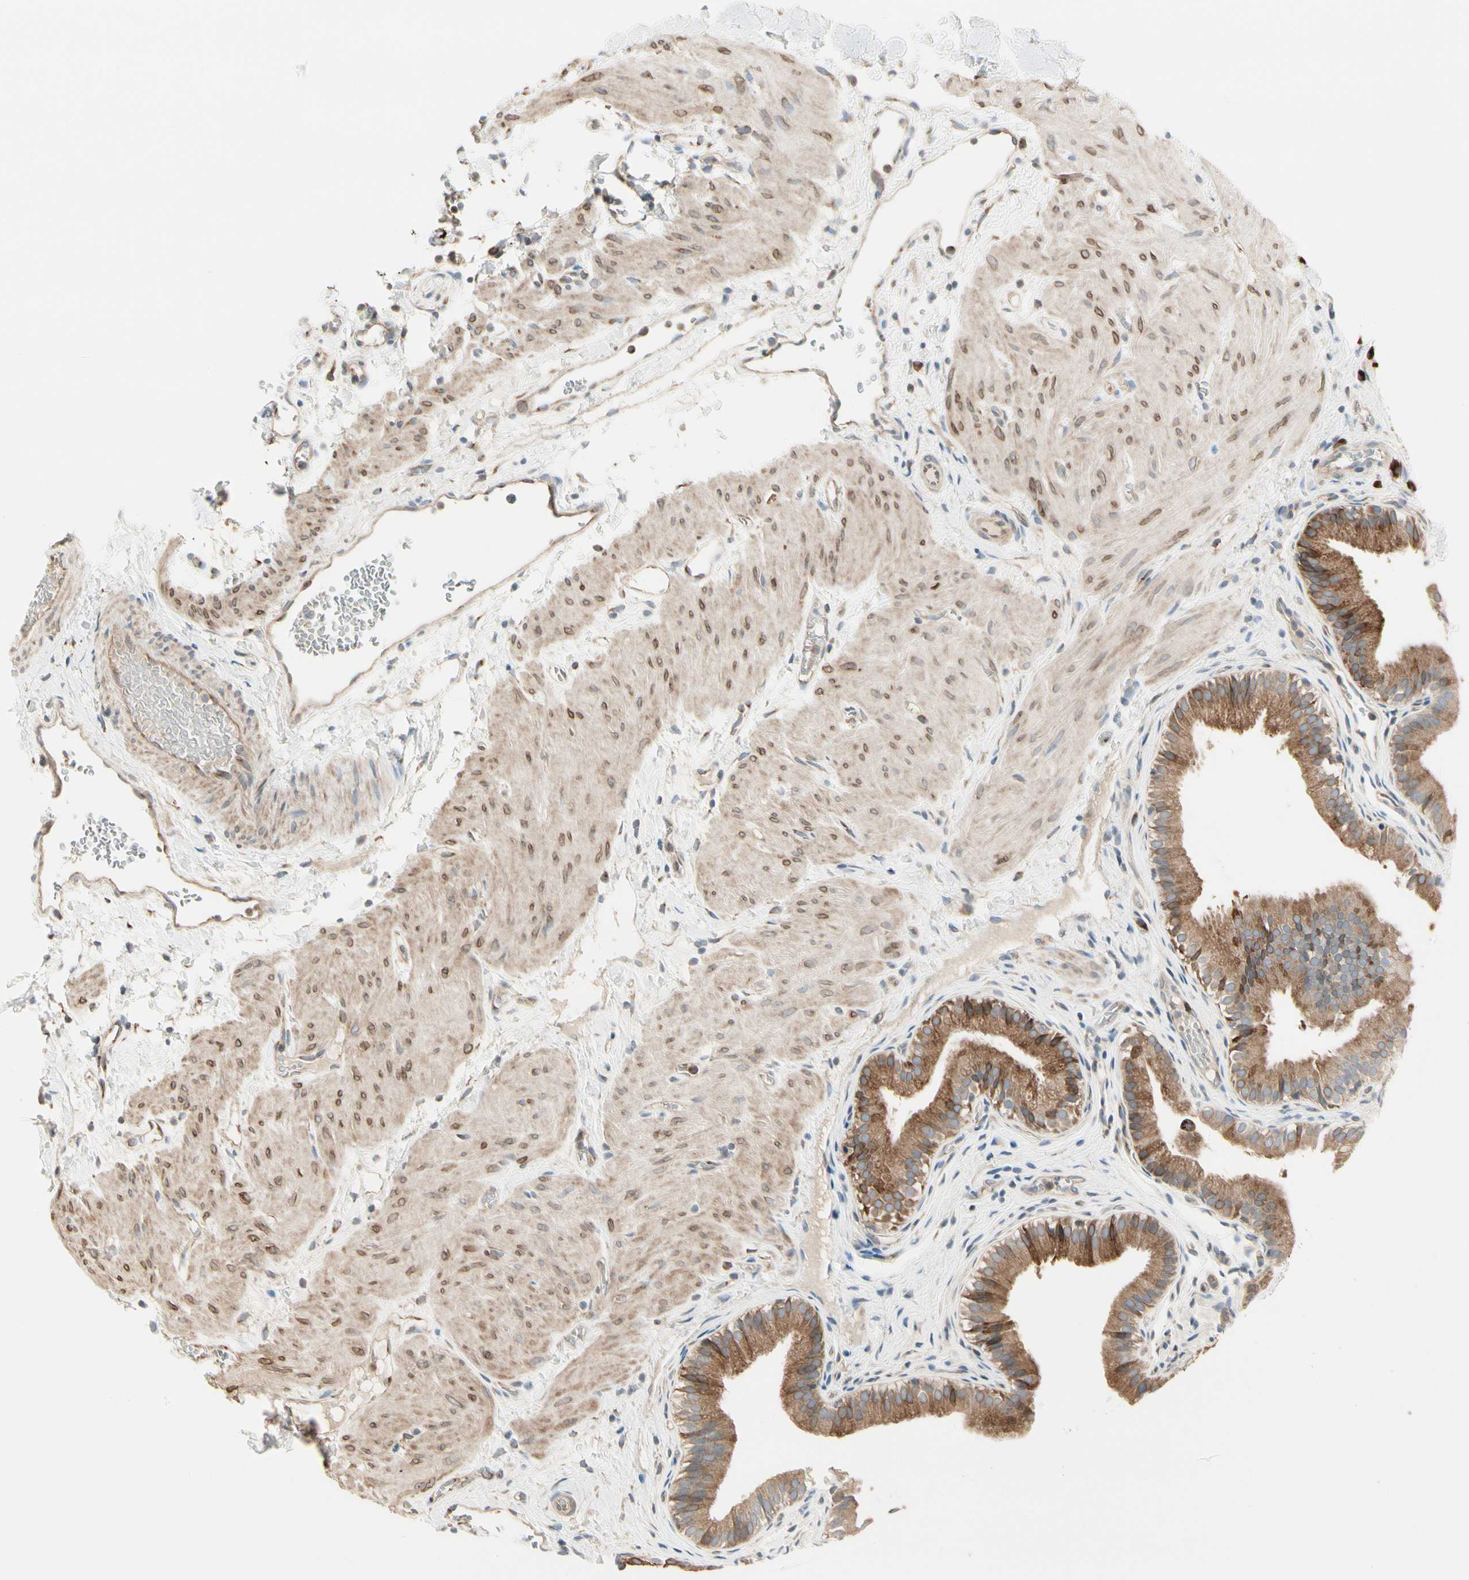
{"staining": {"intensity": "strong", "quantity": ">75%", "location": "cytoplasmic/membranous"}, "tissue": "gallbladder", "cell_type": "Glandular cells", "image_type": "normal", "snomed": [{"axis": "morphology", "description": "Normal tissue, NOS"}, {"axis": "topography", "description": "Gallbladder"}], "caption": "DAB (3,3'-diaminobenzidine) immunohistochemical staining of benign human gallbladder shows strong cytoplasmic/membranous protein staining in approximately >75% of glandular cells.", "gene": "NUCB2", "patient": {"sex": "female", "age": 26}}